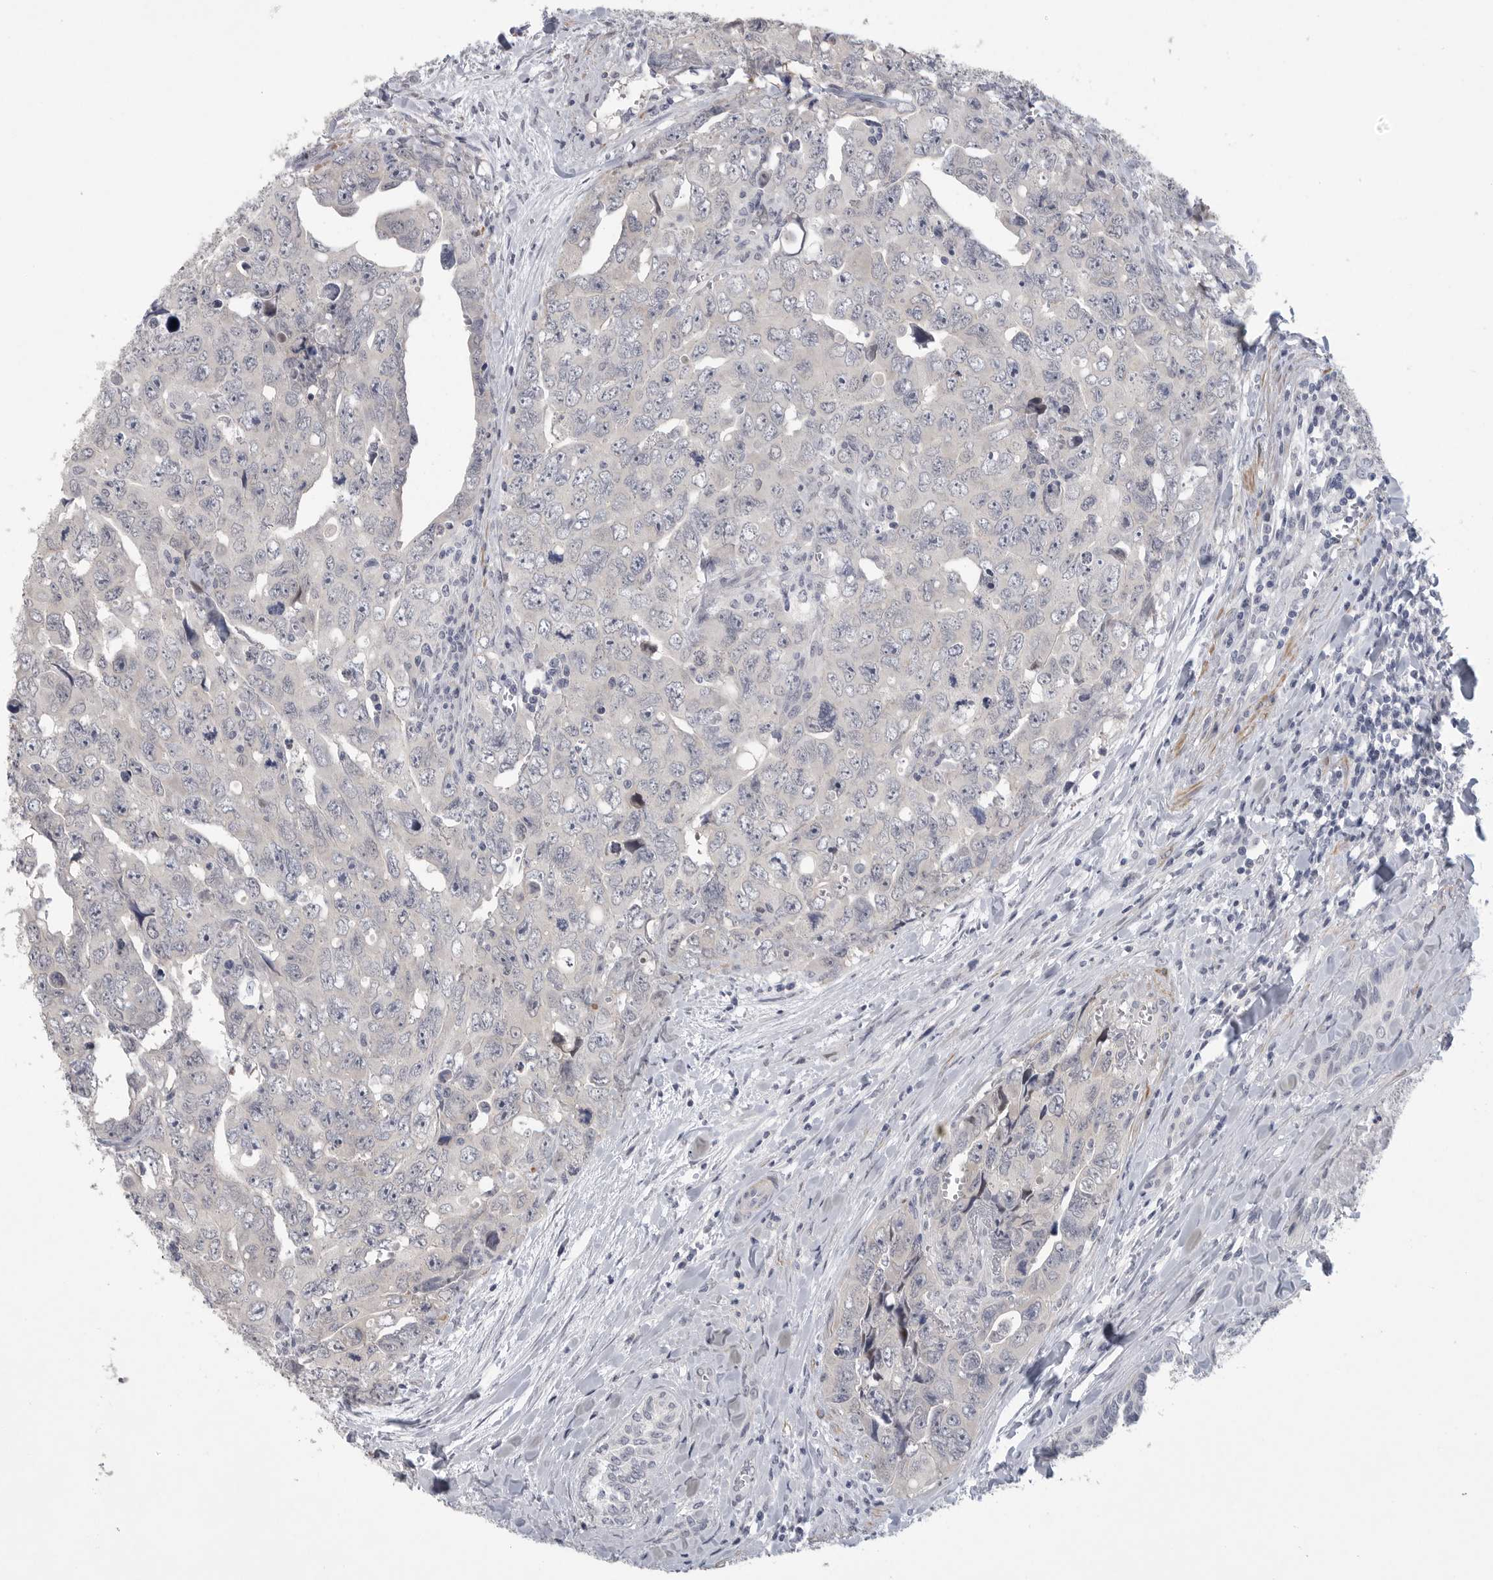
{"staining": {"intensity": "negative", "quantity": "none", "location": "none"}, "tissue": "testis cancer", "cell_type": "Tumor cells", "image_type": "cancer", "snomed": [{"axis": "morphology", "description": "Carcinoma, Embryonal, NOS"}, {"axis": "topography", "description": "Testis"}], "caption": "Micrograph shows no protein expression in tumor cells of embryonal carcinoma (testis) tissue.", "gene": "TNR", "patient": {"sex": "male", "age": 28}}